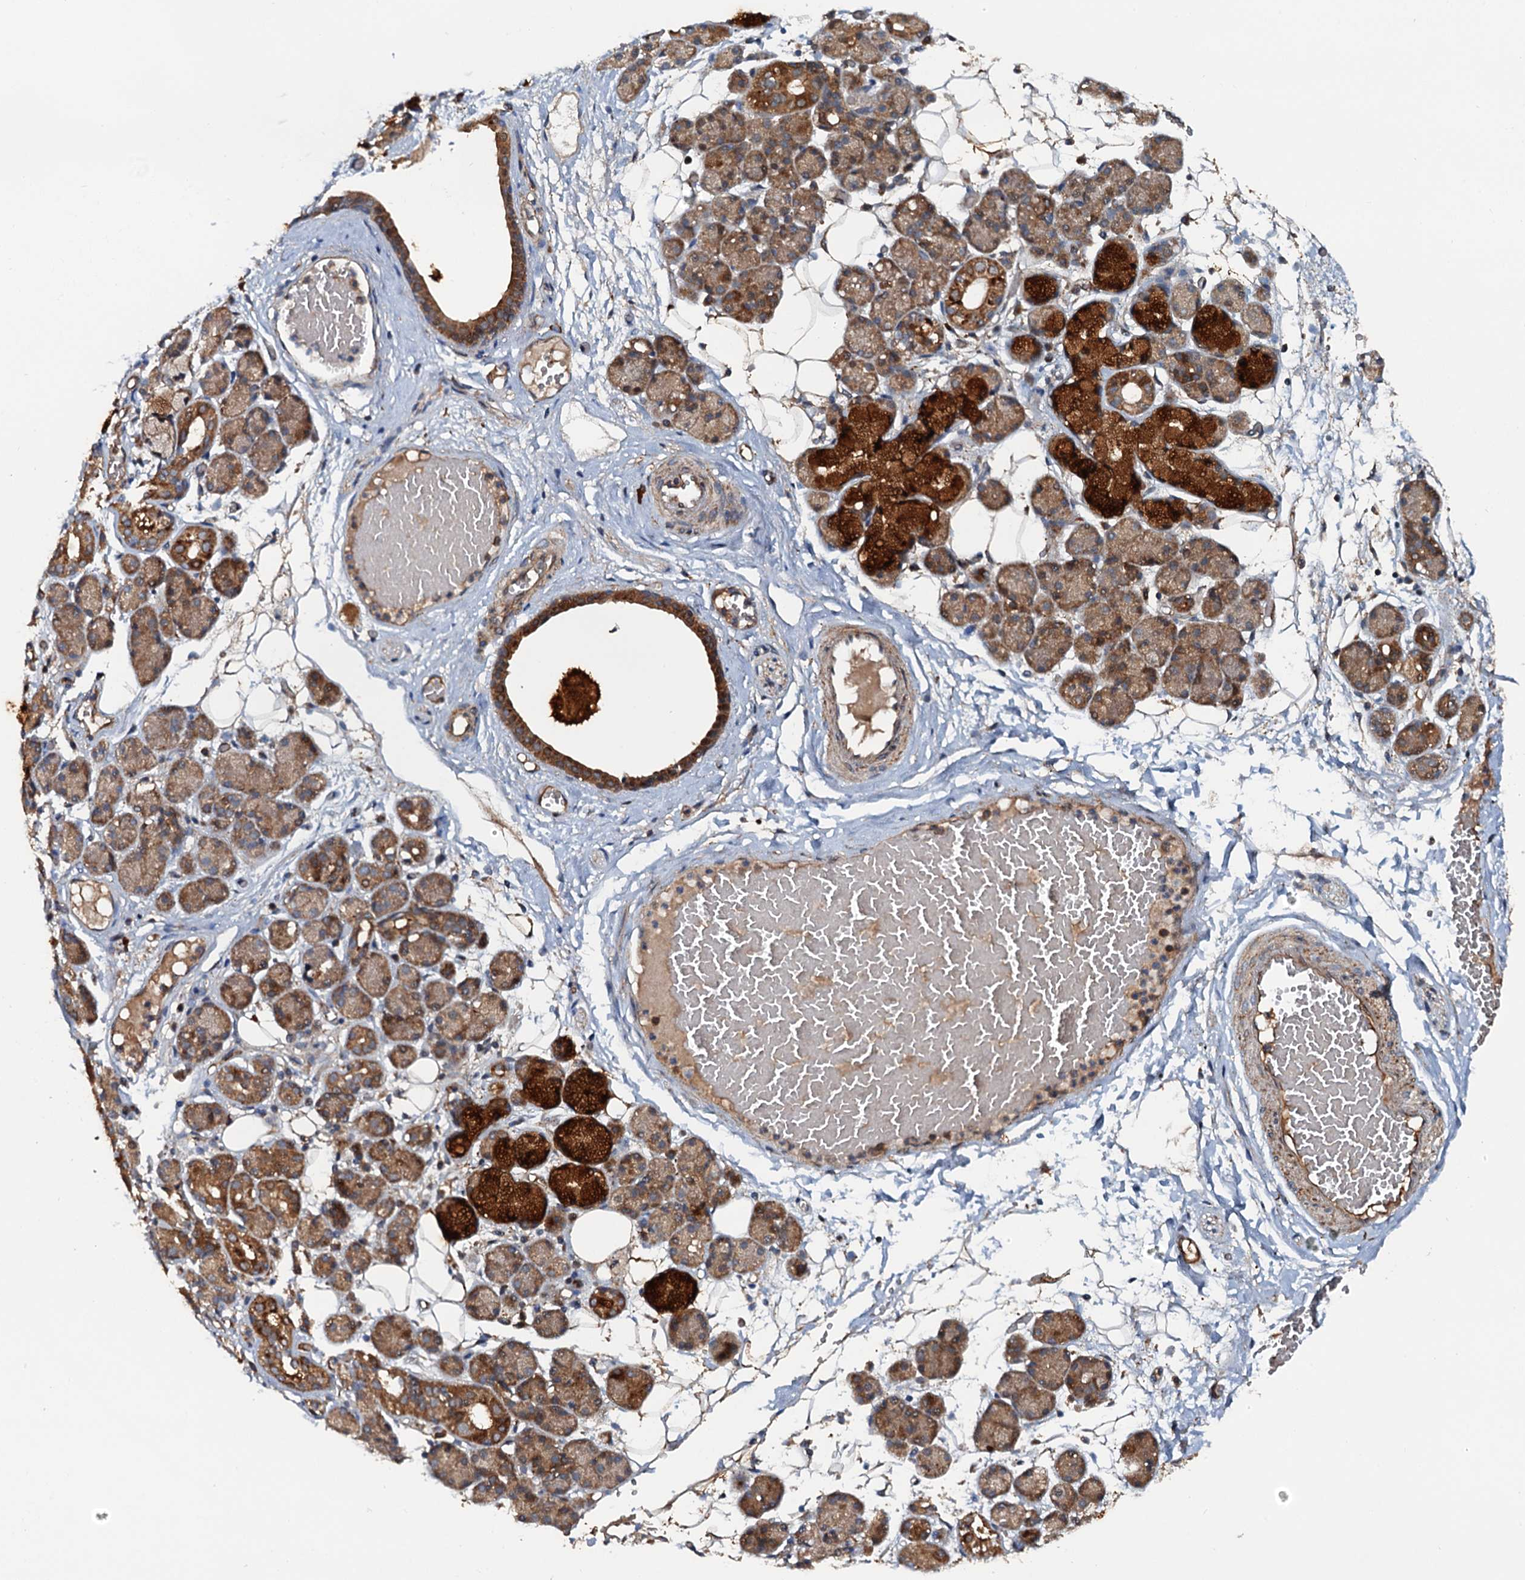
{"staining": {"intensity": "strong", "quantity": "25%-75%", "location": "cytoplasmic/membranous,nuclear"}, "tissue": "salivary gland", "cell_type": "Glandular cells", "image_type": "normal", "snomed": [{"axis": "morphology", "description": "Normal tissue, NOS"}, {"axis": "topography", "description": "Salivary gland"}], "caption": "A high-resolution image shows immunohistochemistry staining of unremarkable salivary gland, which reveals strong cytoplasmic/membranous,nuclear staining in approximately 25%-75% of glandular cells.", "gene": "AAGAB", "patient": {"sex": "male", "age": 63}}